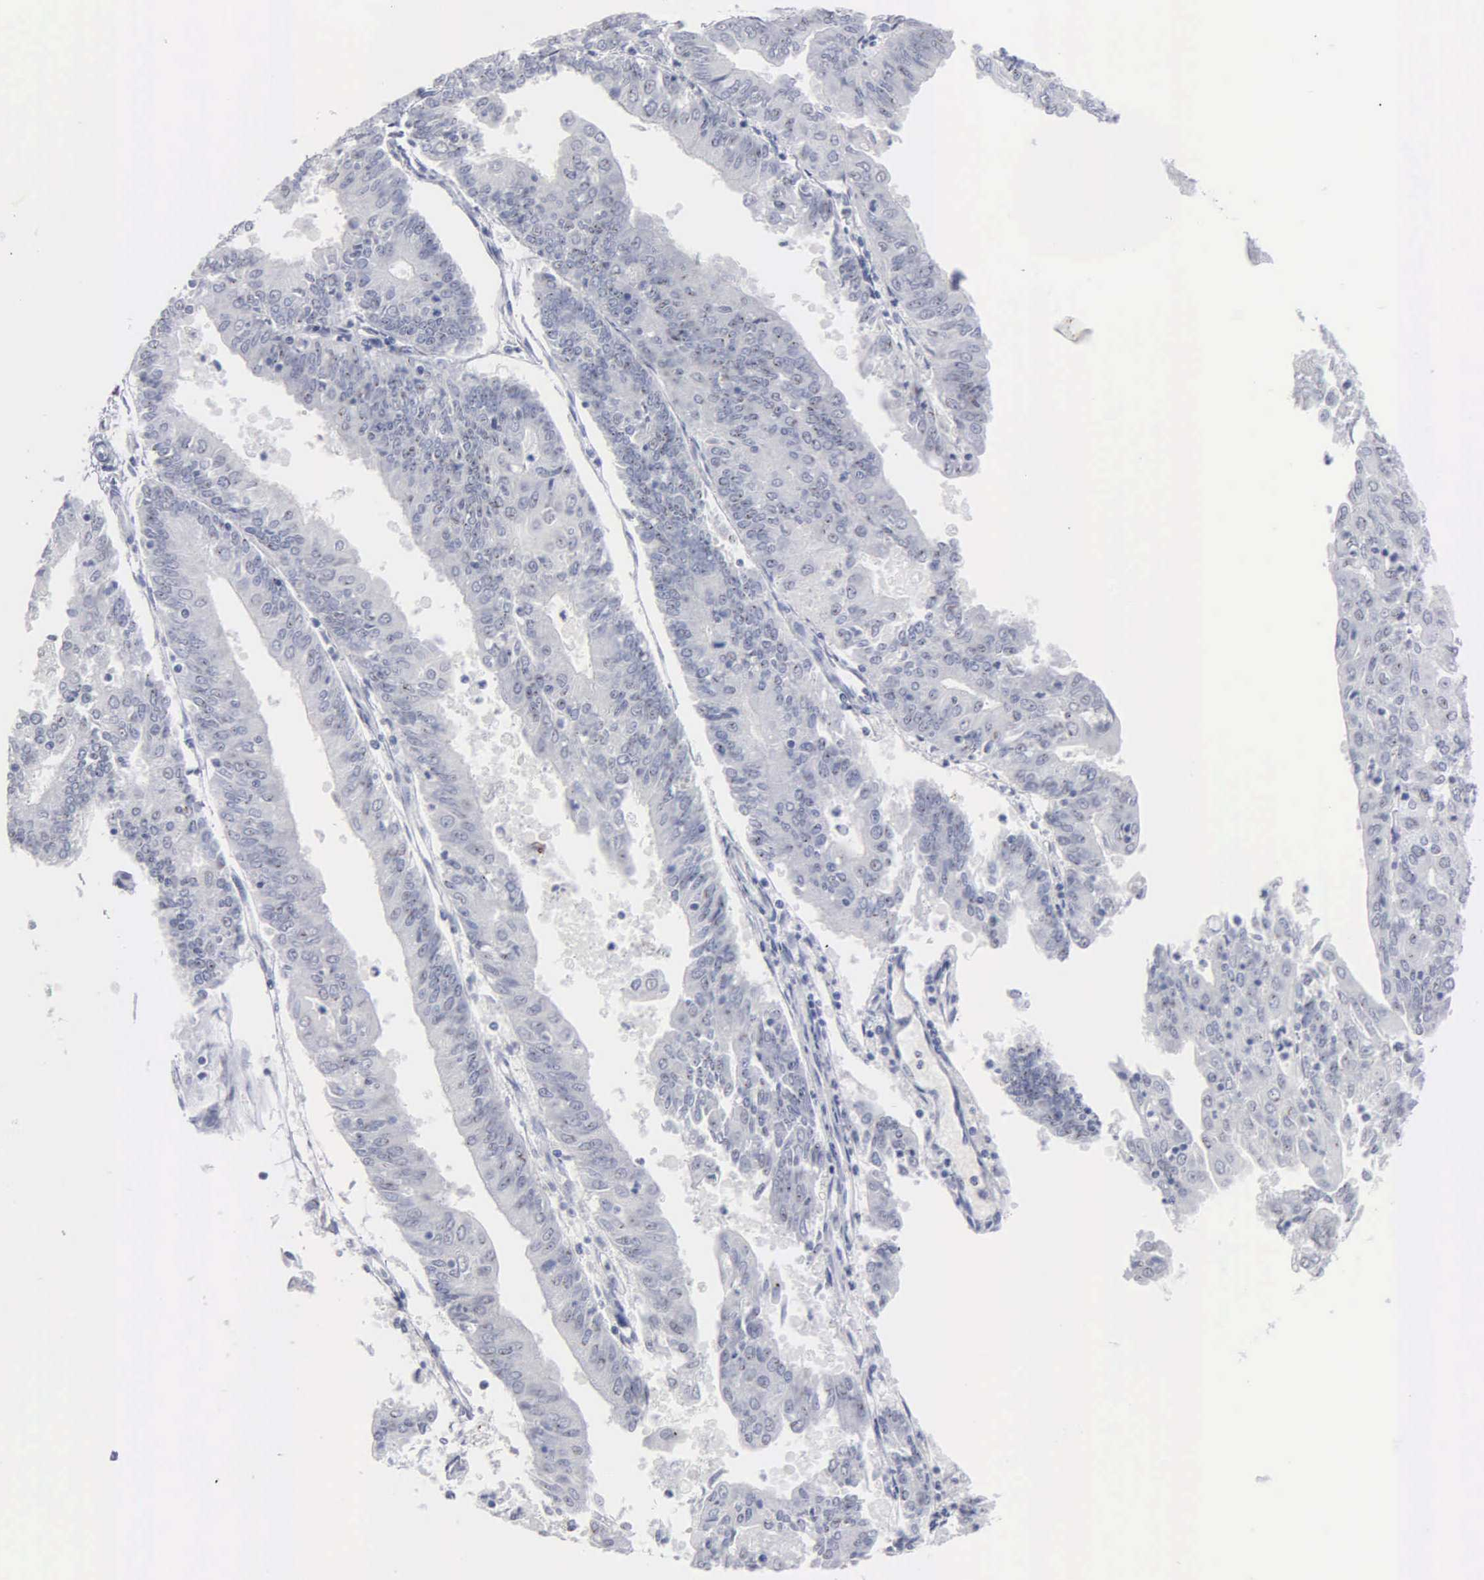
{"staining": {"intensity": "negative", "quantity": "none", "location": "none"}, "tissue": "endometrial cancer", "cell_type": "Tumor cells", "image_type": "cancer", "snomed": [{"axis": "morphology", "description": "Adenocarcinoma, NOS"}, {"axis": "topography", "description": "Endometrium"}], "caption": "Tumor cells are negative for protein expression in human endometrial cancer.", "gene": "ASPHD2", "patient": {"sex": "female", "age": 79}}